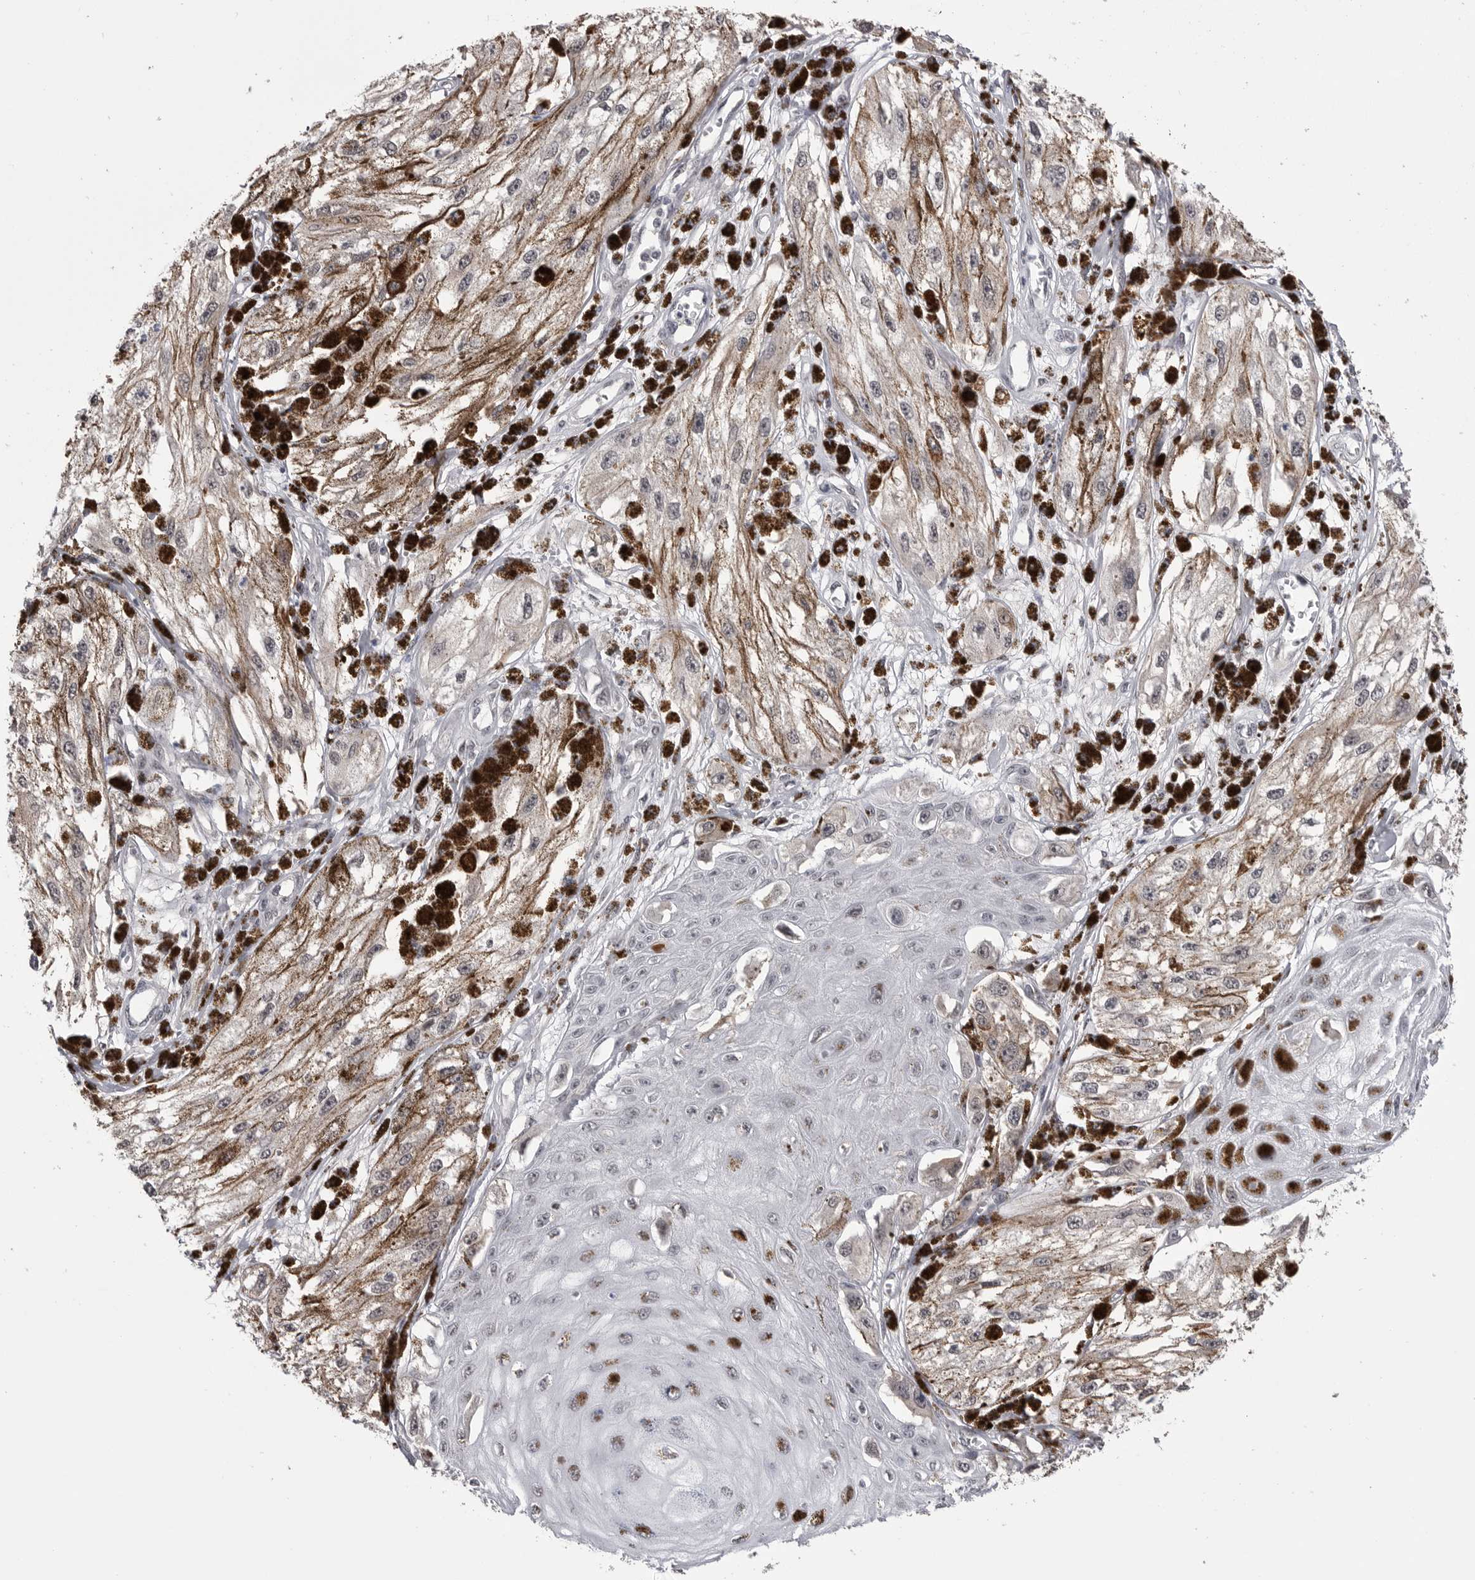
{"staining": {"intensity": "negative", "quantity": "none", "location": "none"}, "tissue": "melanoma", "cell_type": "Tumor cells", "image_type": "cancer", "snomed": [{"axis": "morphology", "description": "Malignant melanoma, NOS"}, {"axis": "topography", "description": "Skin"}], "caption": "Tumor cells are negative for protein expression in human malignant melanoma.", "gene": "DLG2", "patient": {"sex": "male", "age": 88}}